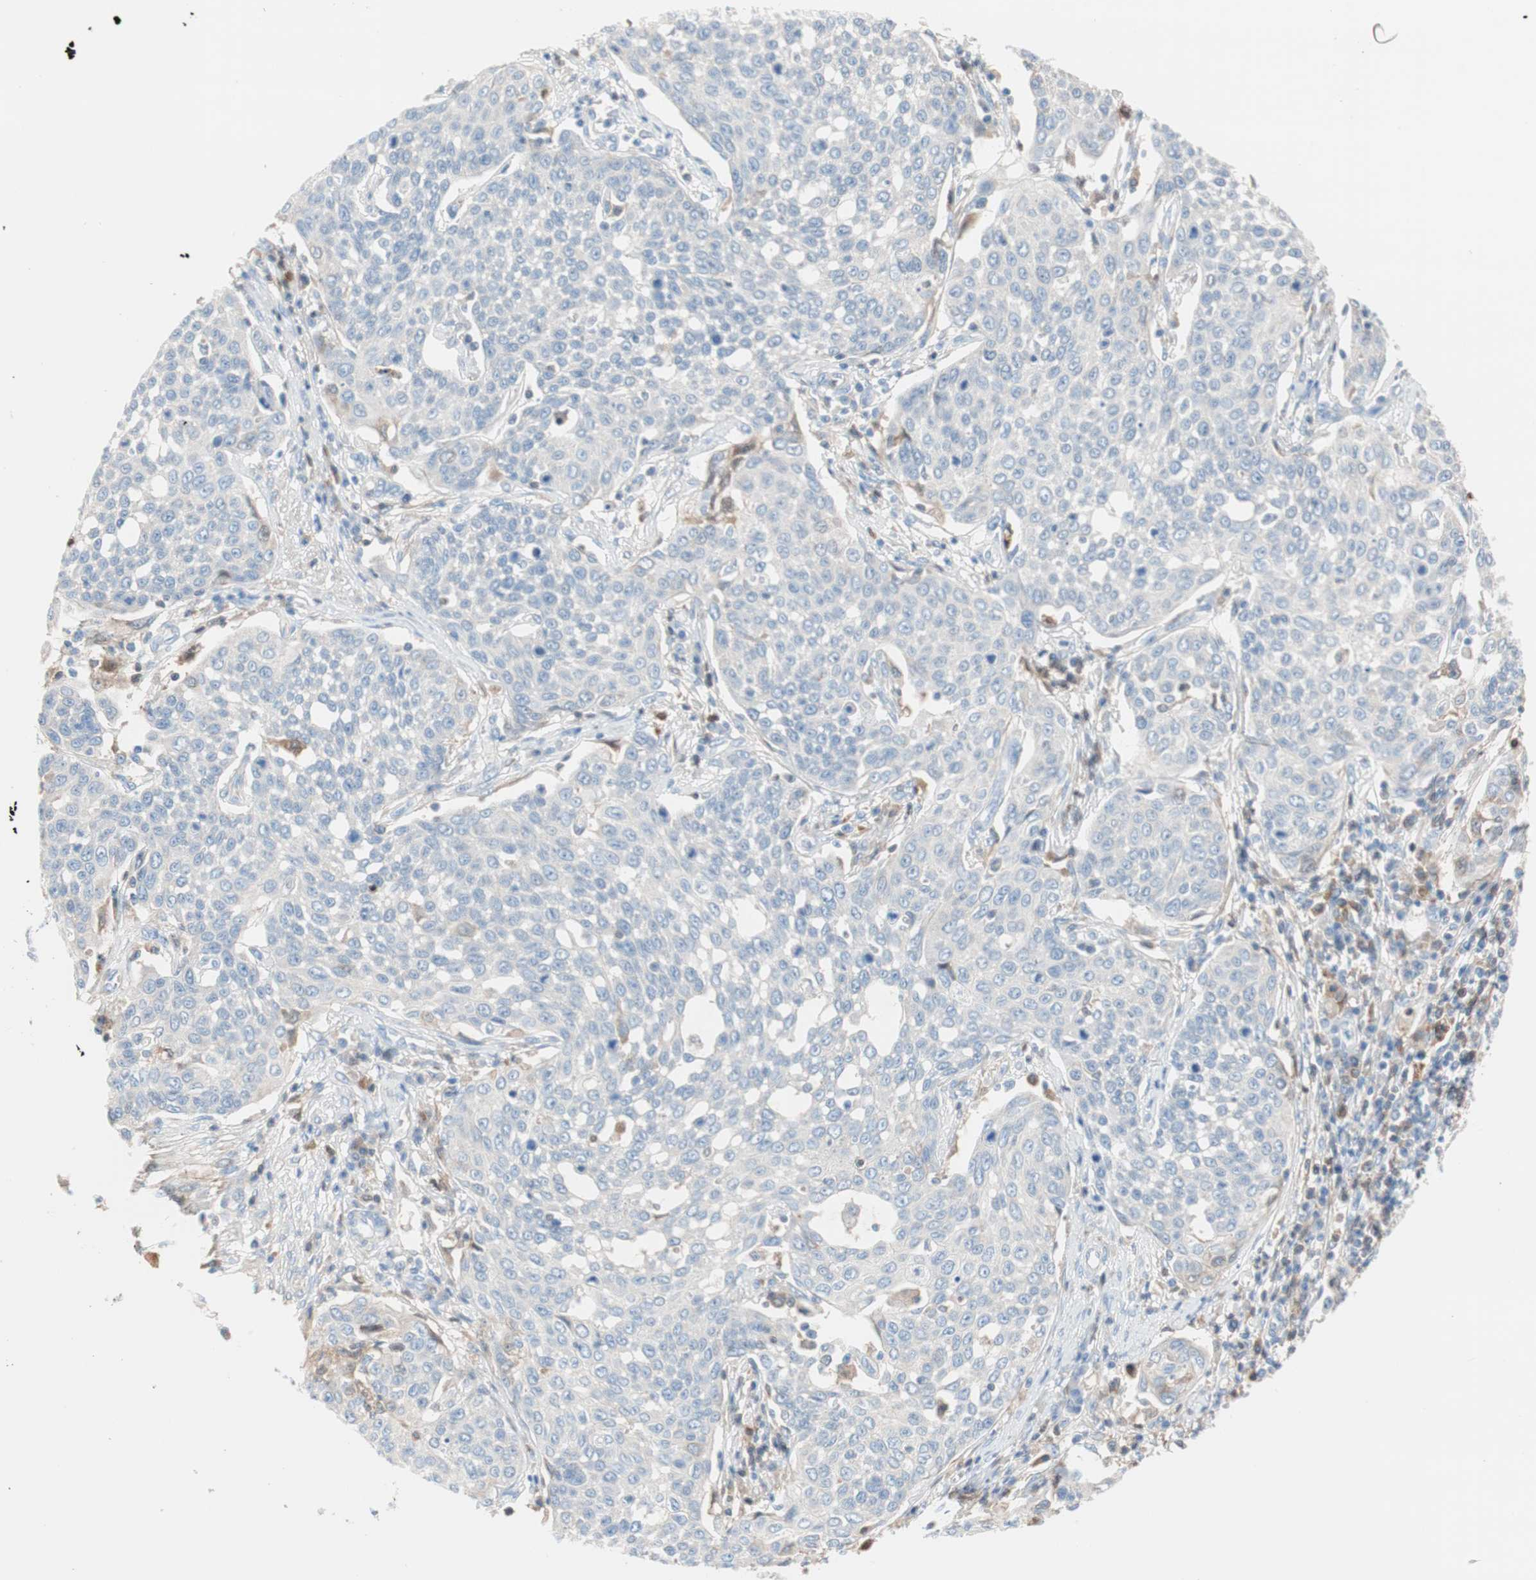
{"staining": {"intensity": "negative", "quantity": "none", "location": "none"}, "tissue": "cervical cancer", "cell_type": "Tumor cells", "image_type": "cancer", "snomed": [{"axis": "morphology", "description": "Squamous cell carcinoma, NOS"}, {"axis": "topography", "description": "Cervix"}], "caption": "Micrograph shows no protein positivity in tumor cells of cervical cancer tissue.", "gene": "RBP4", "patient": {"sex": "female", "age": 34}}